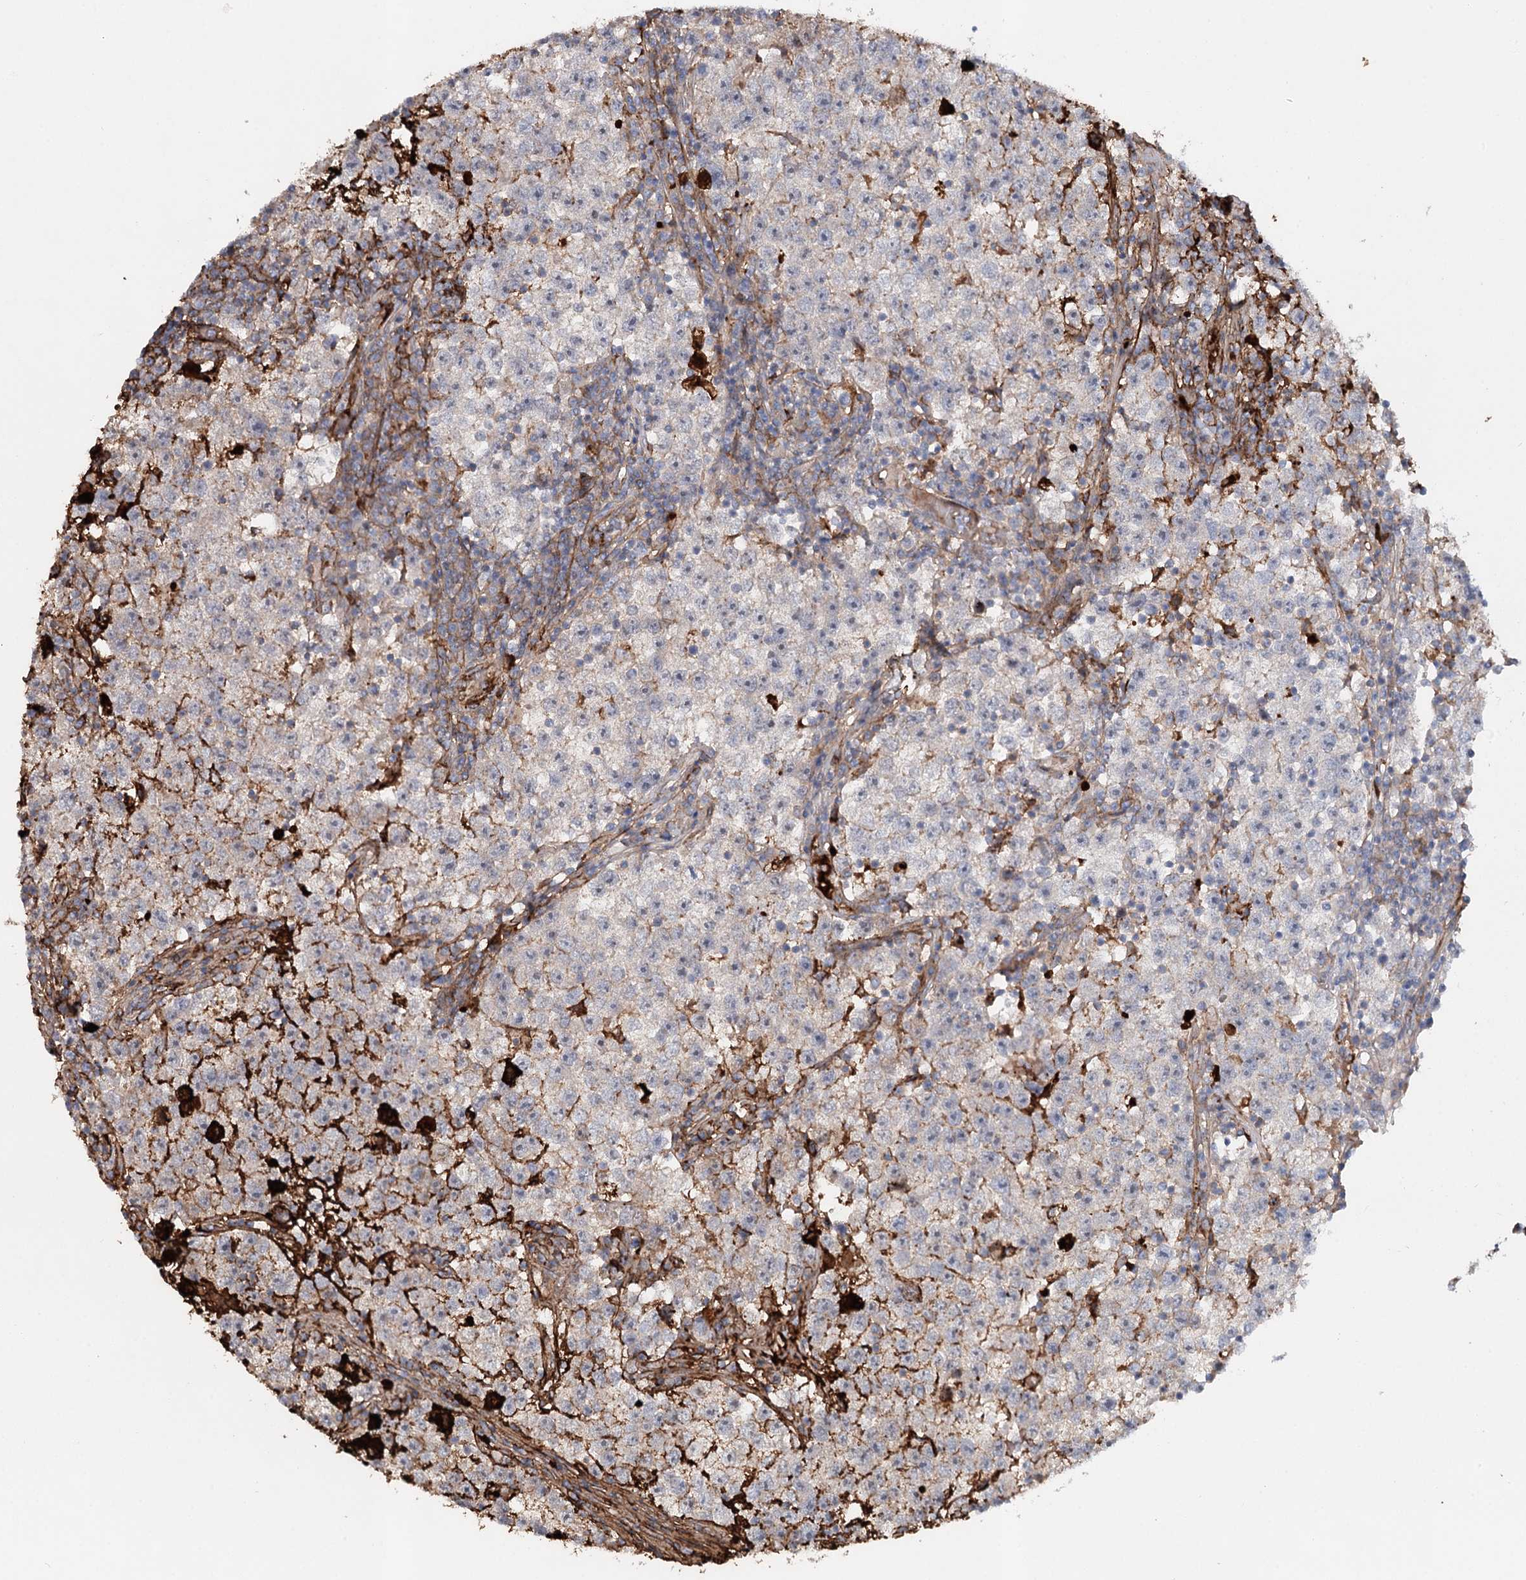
{"staining": {"intensity": "moderate", "quantity": "25%-75%", "location": "cytoplasmic/membranous"}, "tissue": "testis cancer", "cell_type": "Tumor cells", "image_type": "cancer", "snomed": [{"axis": "morphology", "description": "Seminoma, NOS"}, {"axis": "topography", "description": "Testis"}], "caption": "DAB immunohistochemical staining of human testis cancer (seminoma) demonstrates moderate cytoplasmic/membranous protein expression in about 25%-75% of tumor cells.", "gene": "ALKBH8", "patient": {"sex": "male", "age": 22}}